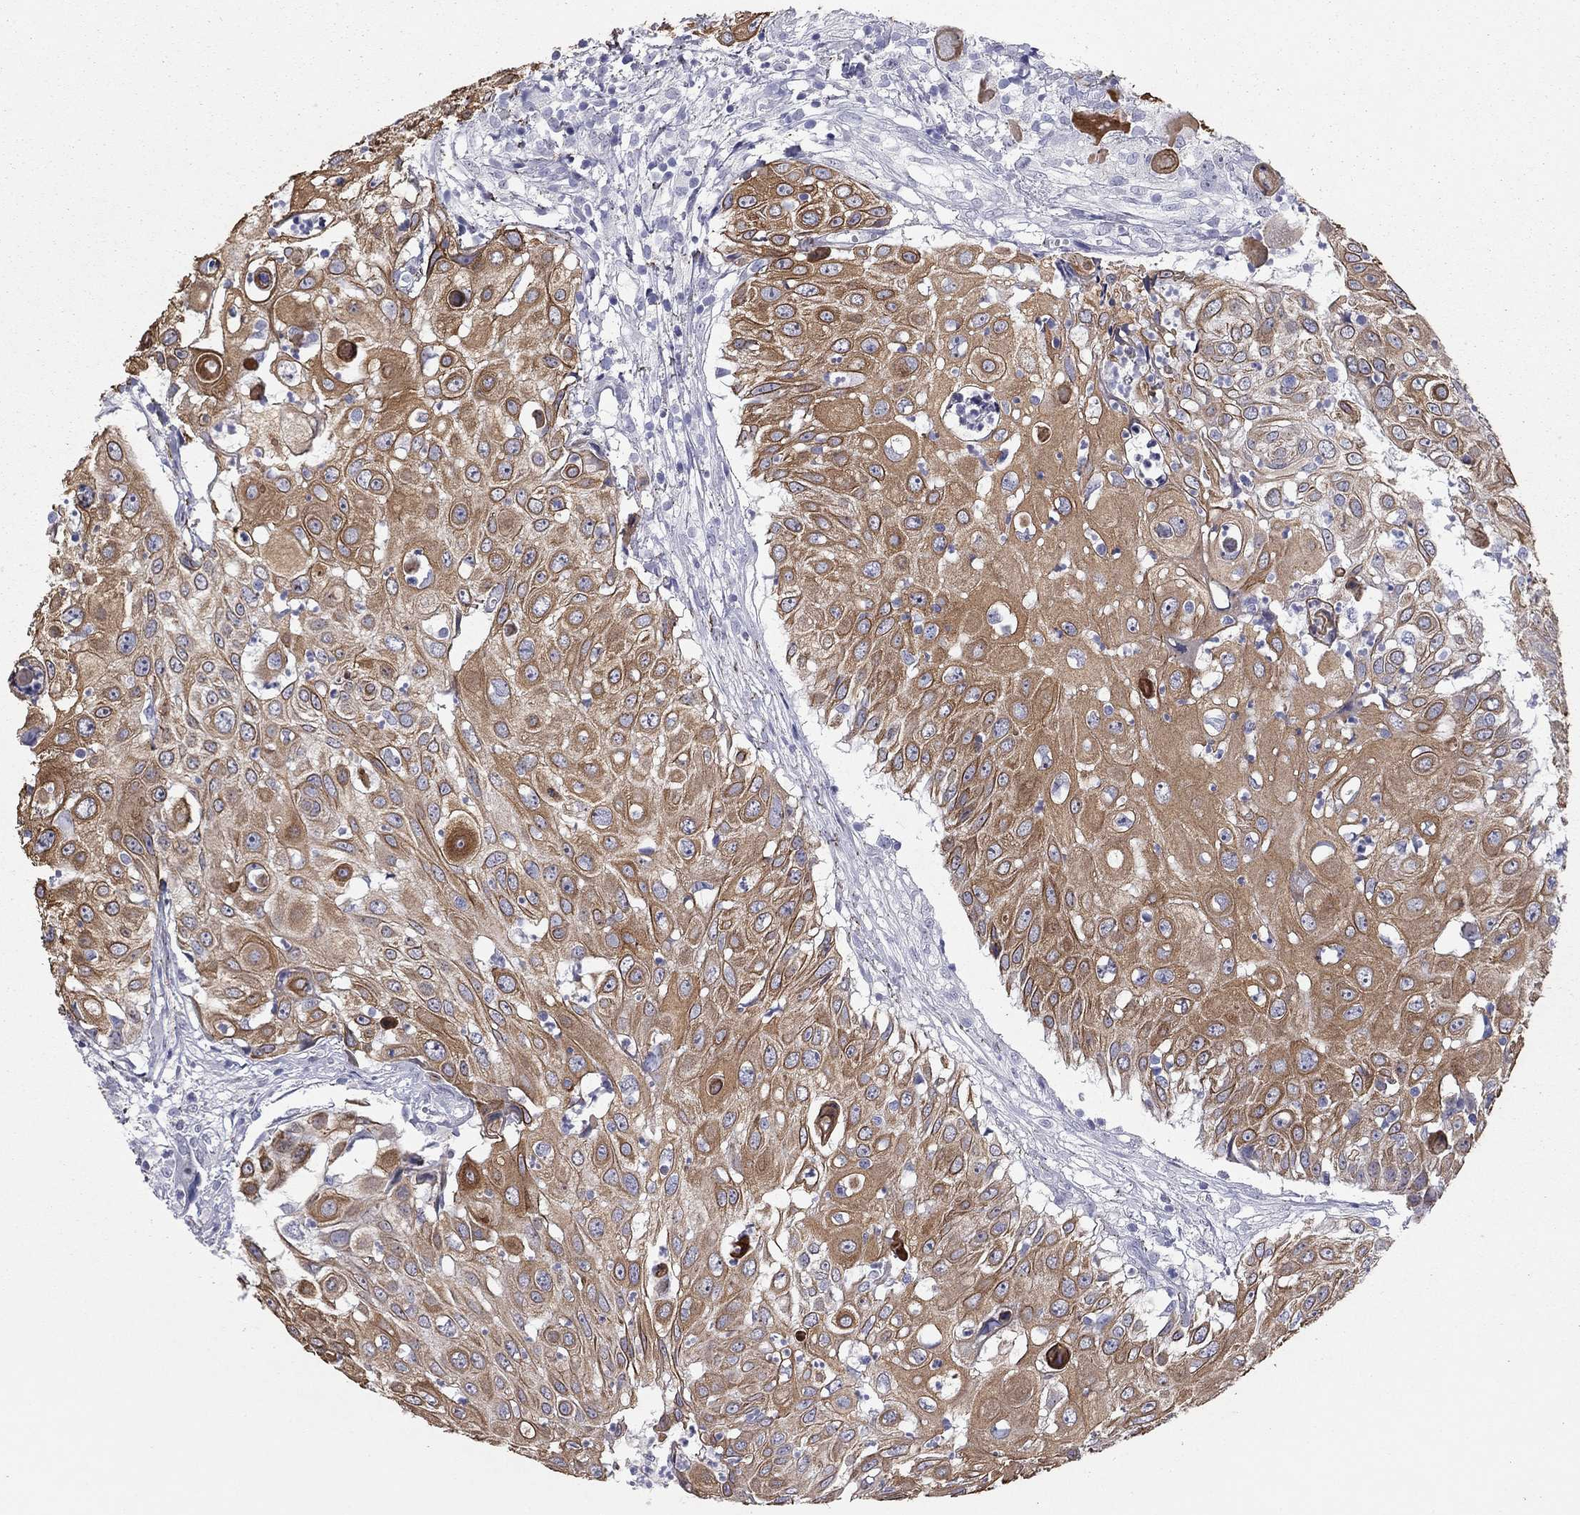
{"staining": {"intensity": "moderate", "quantity": ">75%", "location": "cytoplasmic/membranous"}, "tissue": "urothelial cancer", "cell_type": "Tumor cells", "image_type": "cancer", "snomed": [{"axis": "morphology", "description": "Urothelial carcinoma, High grade"}, {"axis": "topography", "description": "Urinary bladder"}], "caption": "Human high-grade urothelial carcinoma stained with a protein marker exhibits moderate staining in tumor cells.", "gene": "KRT75", "patient": {"sex": "female", "age": 79}}